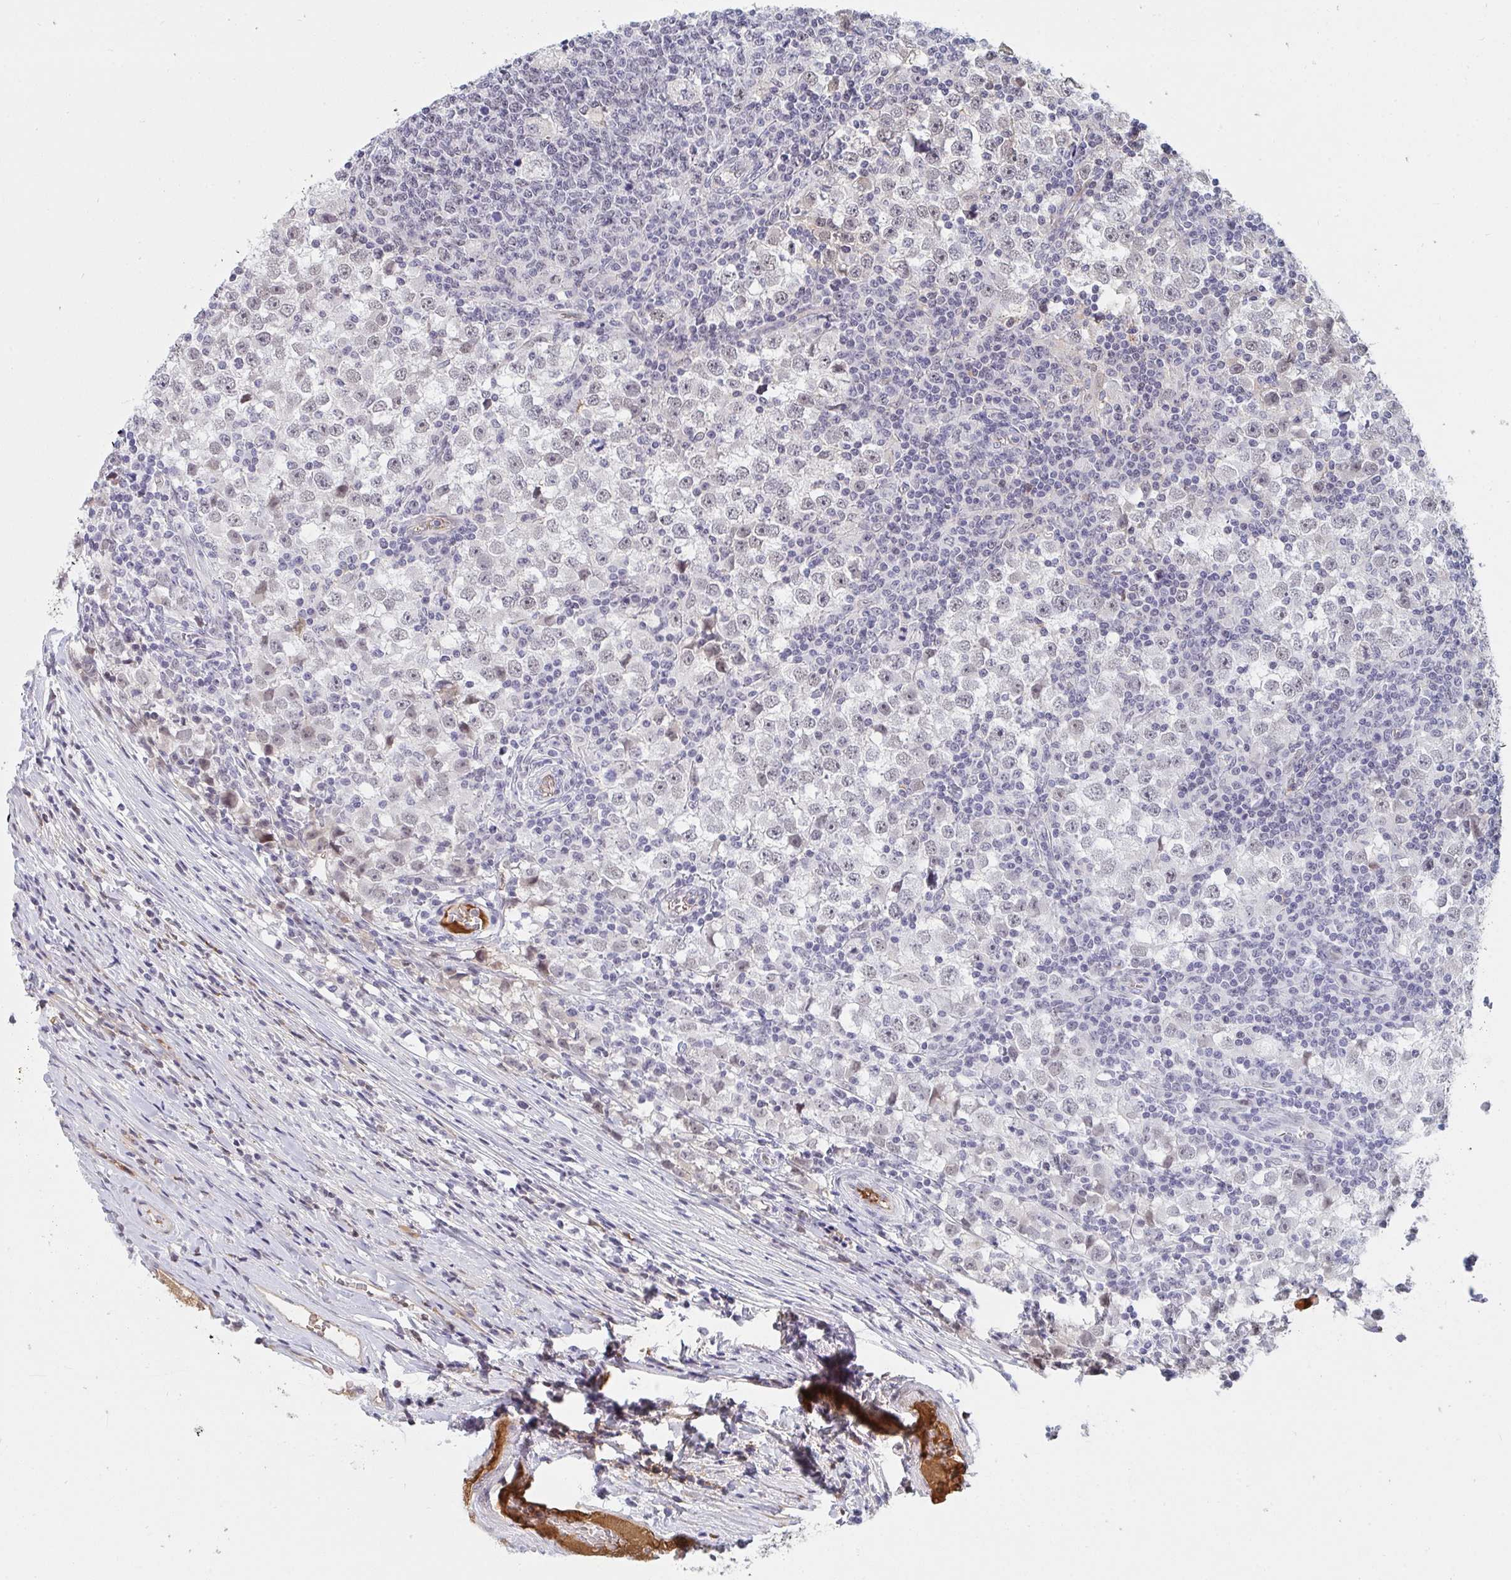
{"staining": {"intensity": "negative", "quantity": "none", "location": "none"}, "tissue": "testis cancer", "cell_type": "Tumor cells", "image_type": "cancer", "snomed": [{"axis": "morphology", "description": "Seminoma, NOS"}, {"axis": "topography", "description": "Testis"}], "caption": "An immunohistochemistry (IHC) micrograph of testis cancer is shown. There is no staining in tumor cells of testis cancer.", "gene": "DSCAML1", "patient": {"sex": "male", "age": 65}}